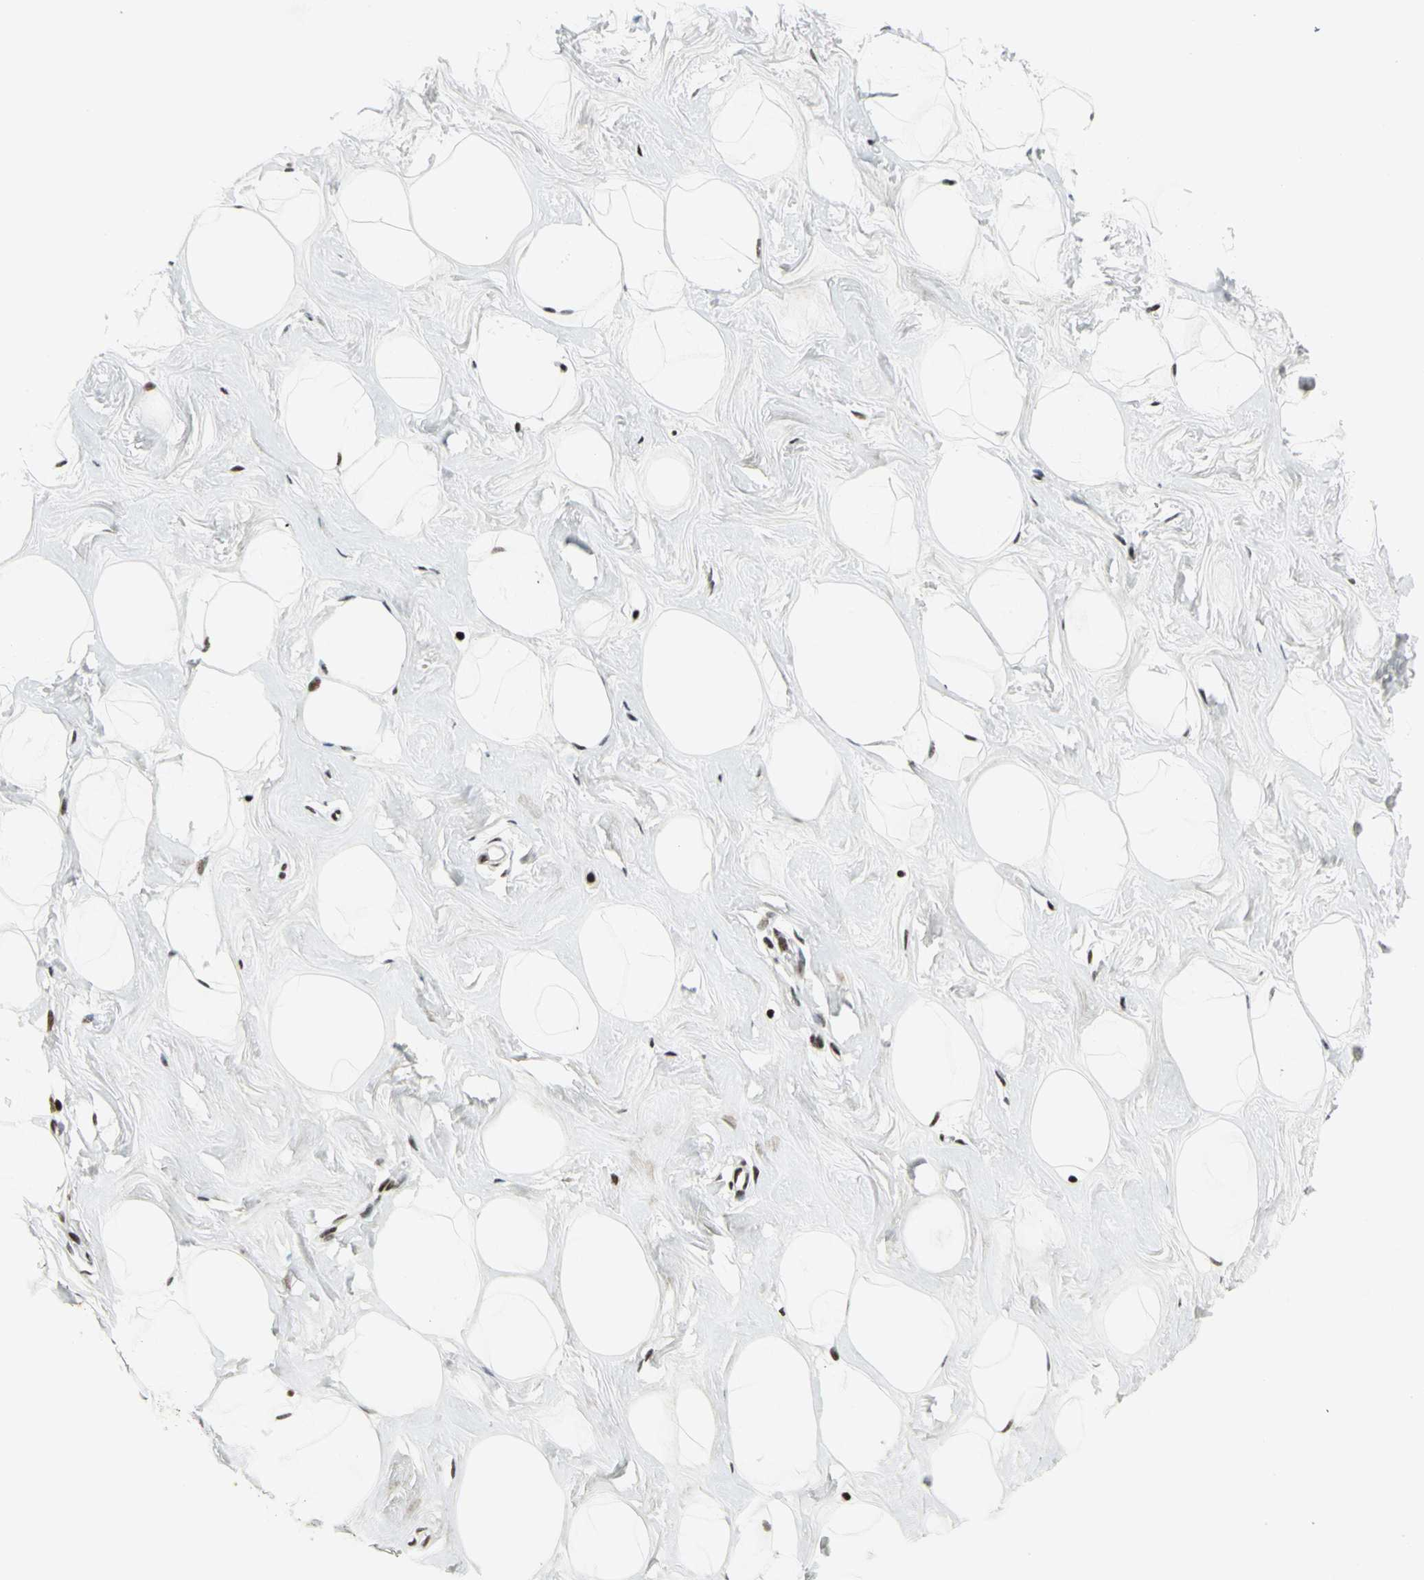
{"staining": {"intensity": "strong", "quantity": ">75%", "location": "nuclear"}, "tissue": "breast", "cell_type": "Adipocytes", "image_type": "normal", "snomed": [{"axis": "morphology", "description": "Normal tissue, NOS"}, {"axis": "topography", "description": "Breast"}], "caption": "Adipocytes show high levels of strong nuclear expression in approximately >75% of cells in unremarkable human breast. Nuclei are stained in blue.", "gene": "SMARCA4", "patient": {"sex": "female", "age": 23}}